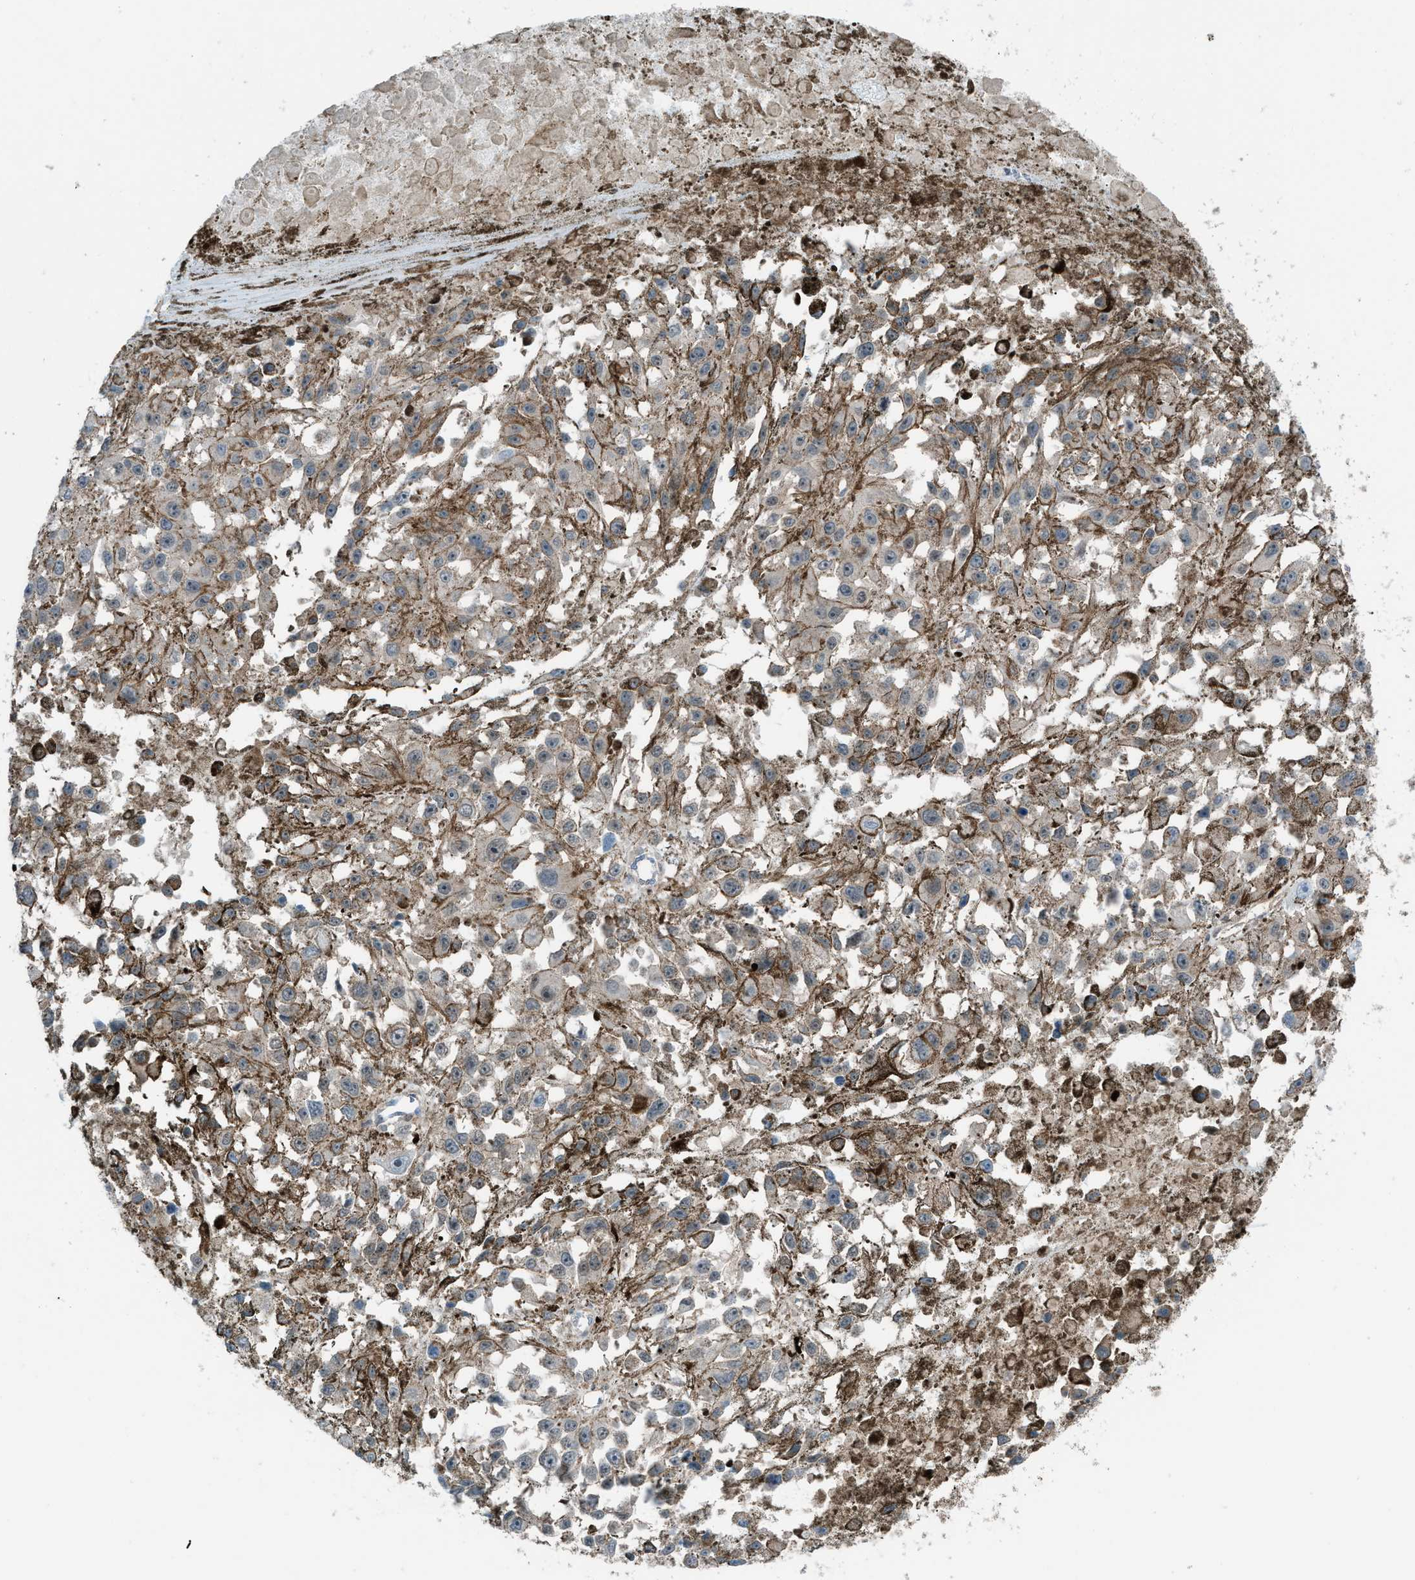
{"staining": {"intensity": "negative", "quantity": "none", "location": "none"}, "tissue": "melanoma", "cell_type": "Tumor cells", "image_type": "cancer", "snomed": [{"axis": "morphology", "description": "Malignant melanoma, Metastatic site"}, {"axis": "topography", "description": "Lymph node"}], "caption": "Tumor cells are negative for brown protein staining in melanoma. The staining is performed using DAB brown chromogen with nuclei counter-stained in using hematoxylin.", "gene": "DYRK1A", "patient": {"sex": "male", "age": 59}}